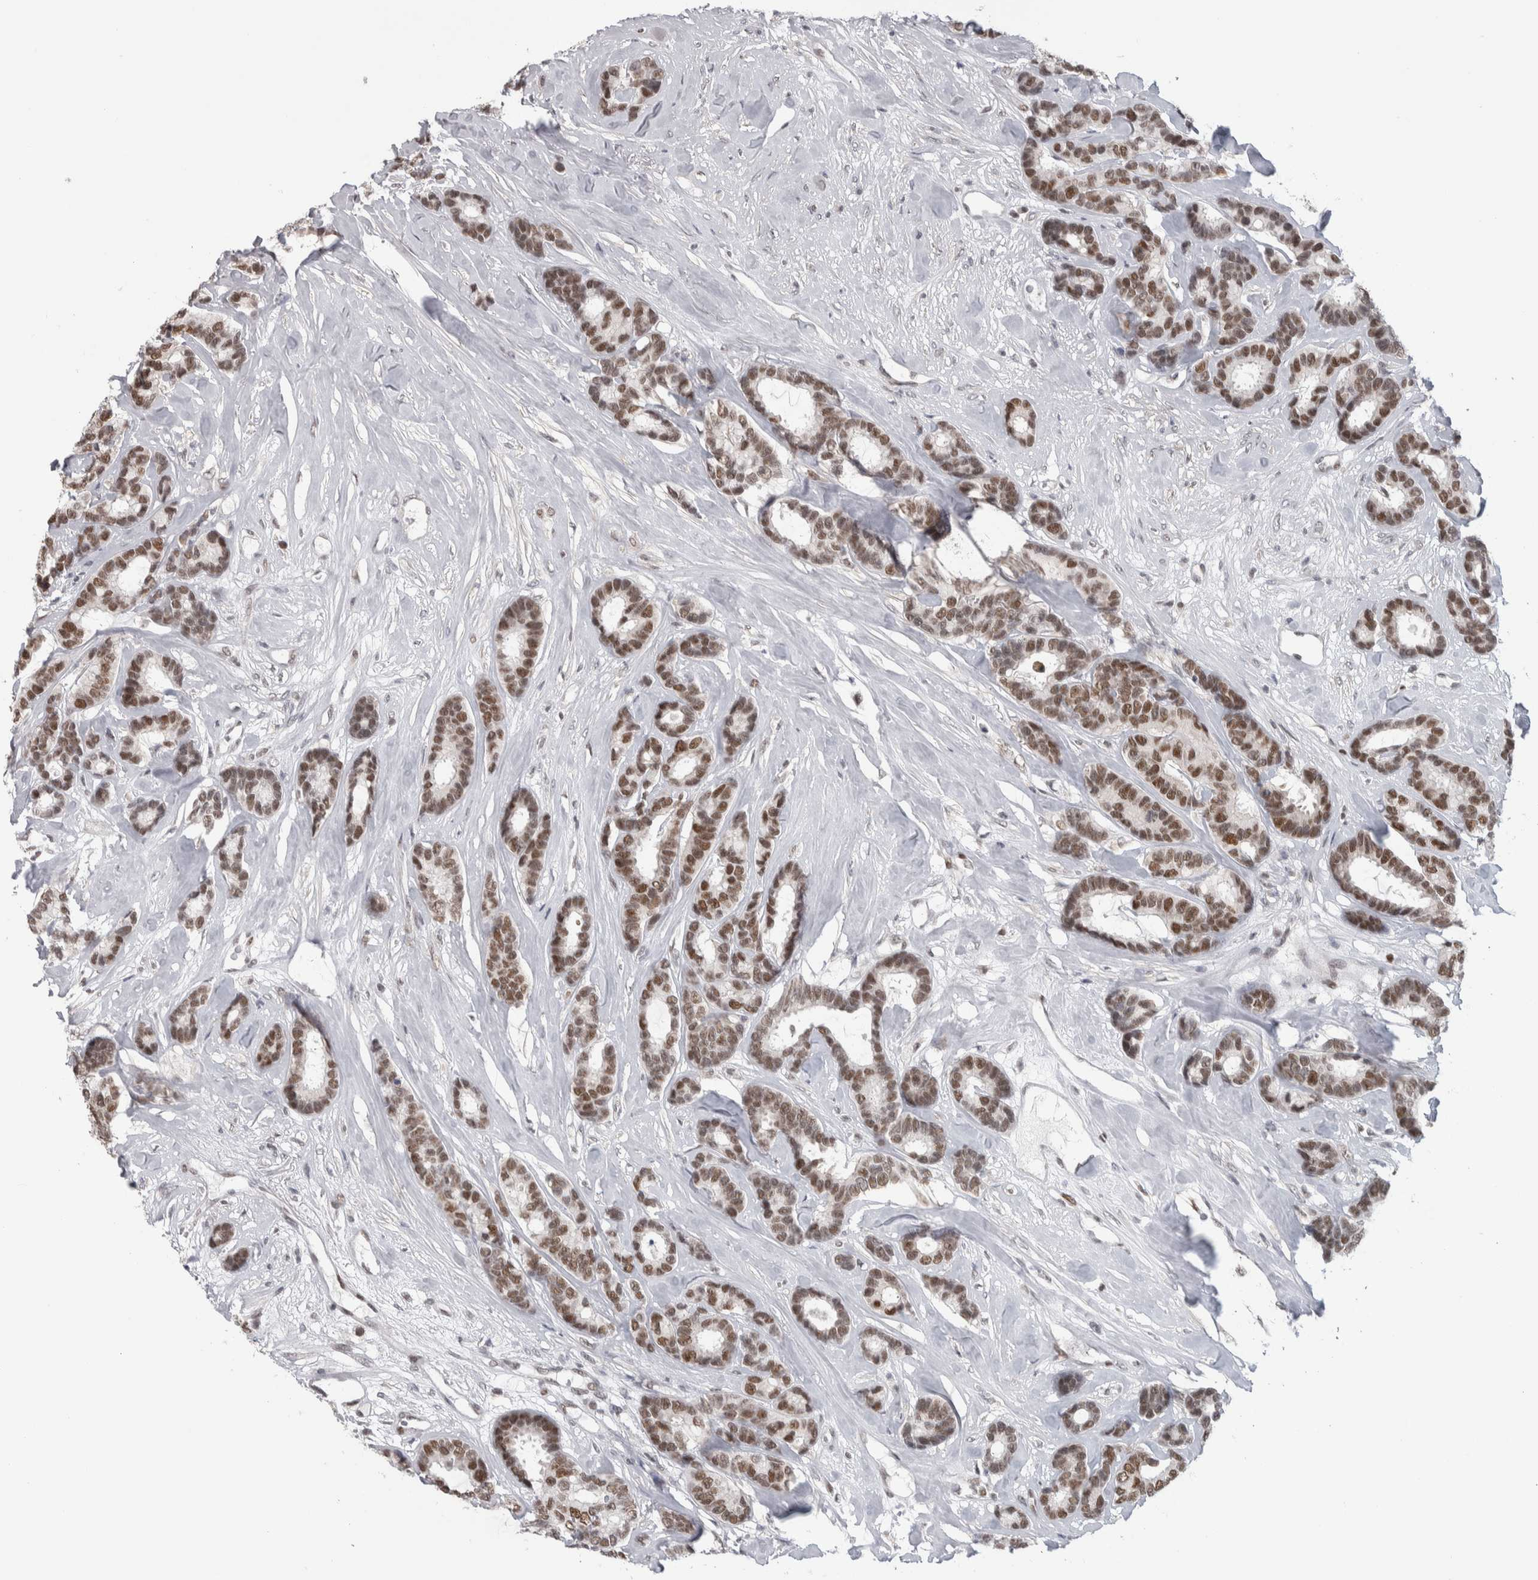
{"staining": {"intensity": "moderate", "quantity": ">75%", "location": "nuclear"}, "tissue": "breast cancer", "cell_type": "Tumor cells", "image_type": "cancer", "snomed": [{"axis": "morphology", "description": "Duct carcinoma"}, {"axis": "topography", "description": "Breast"}], "caption": "Breast cancer stained for a protein (brown) demonstrates moderate nuclear positive expression in approximately >75% of tumor cells.", "gene": "HEXIM2", "patient": {"sex": "female", "age": 87}}